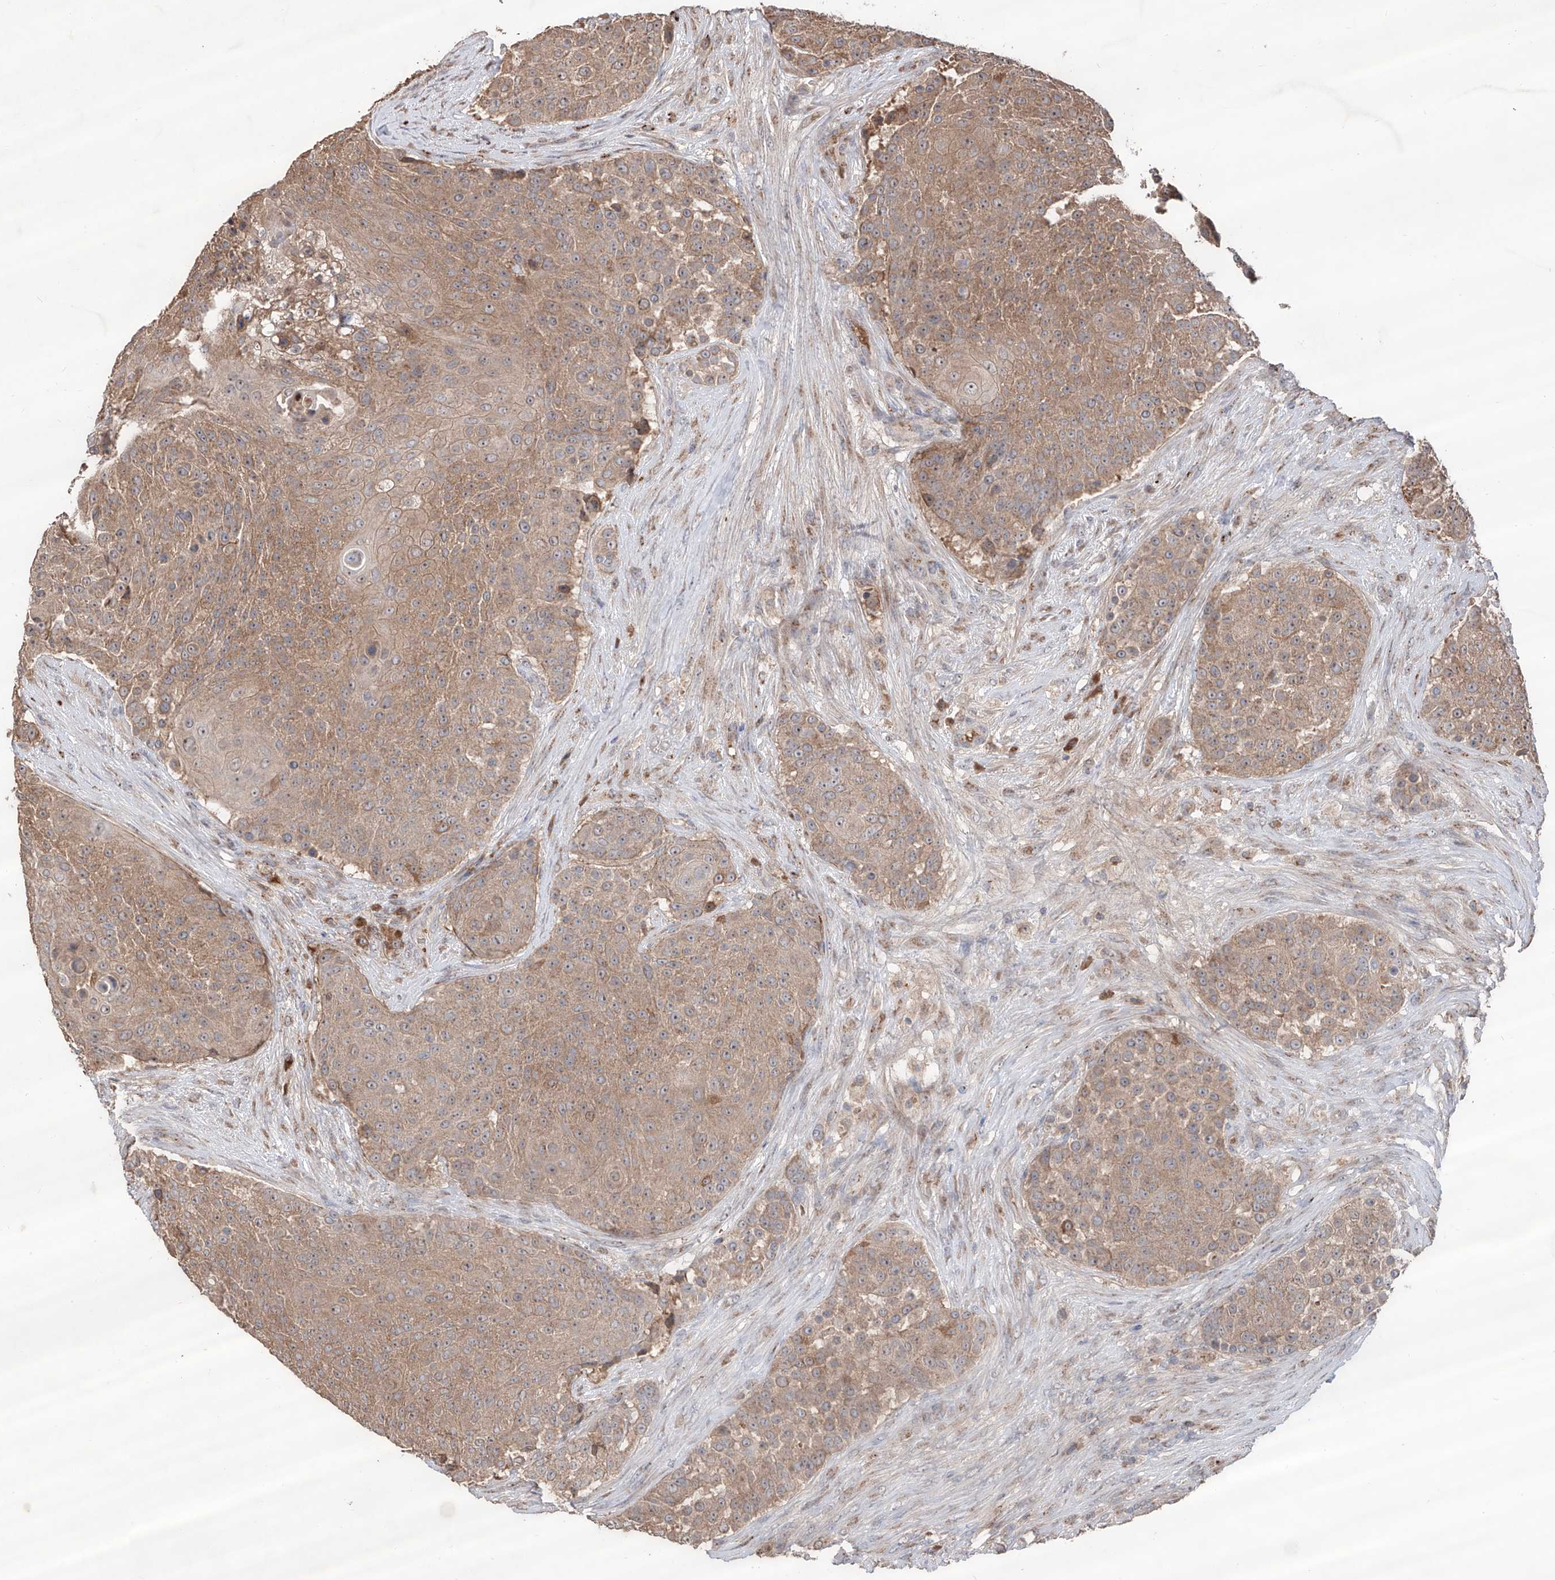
{"staining": {"intensity": "moderate", "quantity": "25%-75%", "location": "cytoplasmic/membranous"}, "tissue": "urothelial cancer", "cell_type": "Tumor cells", "image_type": "cancer", "snomed": [{"axis": "morphology", "description": "Urothelial carcinoma, High grade"}, {"axis": "topography", "description": "Urinary bladder"}], "caption": "This micrograph shows immunohistochemistry (IHC) staining of human urothelial carcinoma (high-grade), with medium moderate cytoplasmic/membranous staining in about 25%-75% of tumor cells.", "gene": "EDN1", "patient": {"sex": "female", "age": 63}}